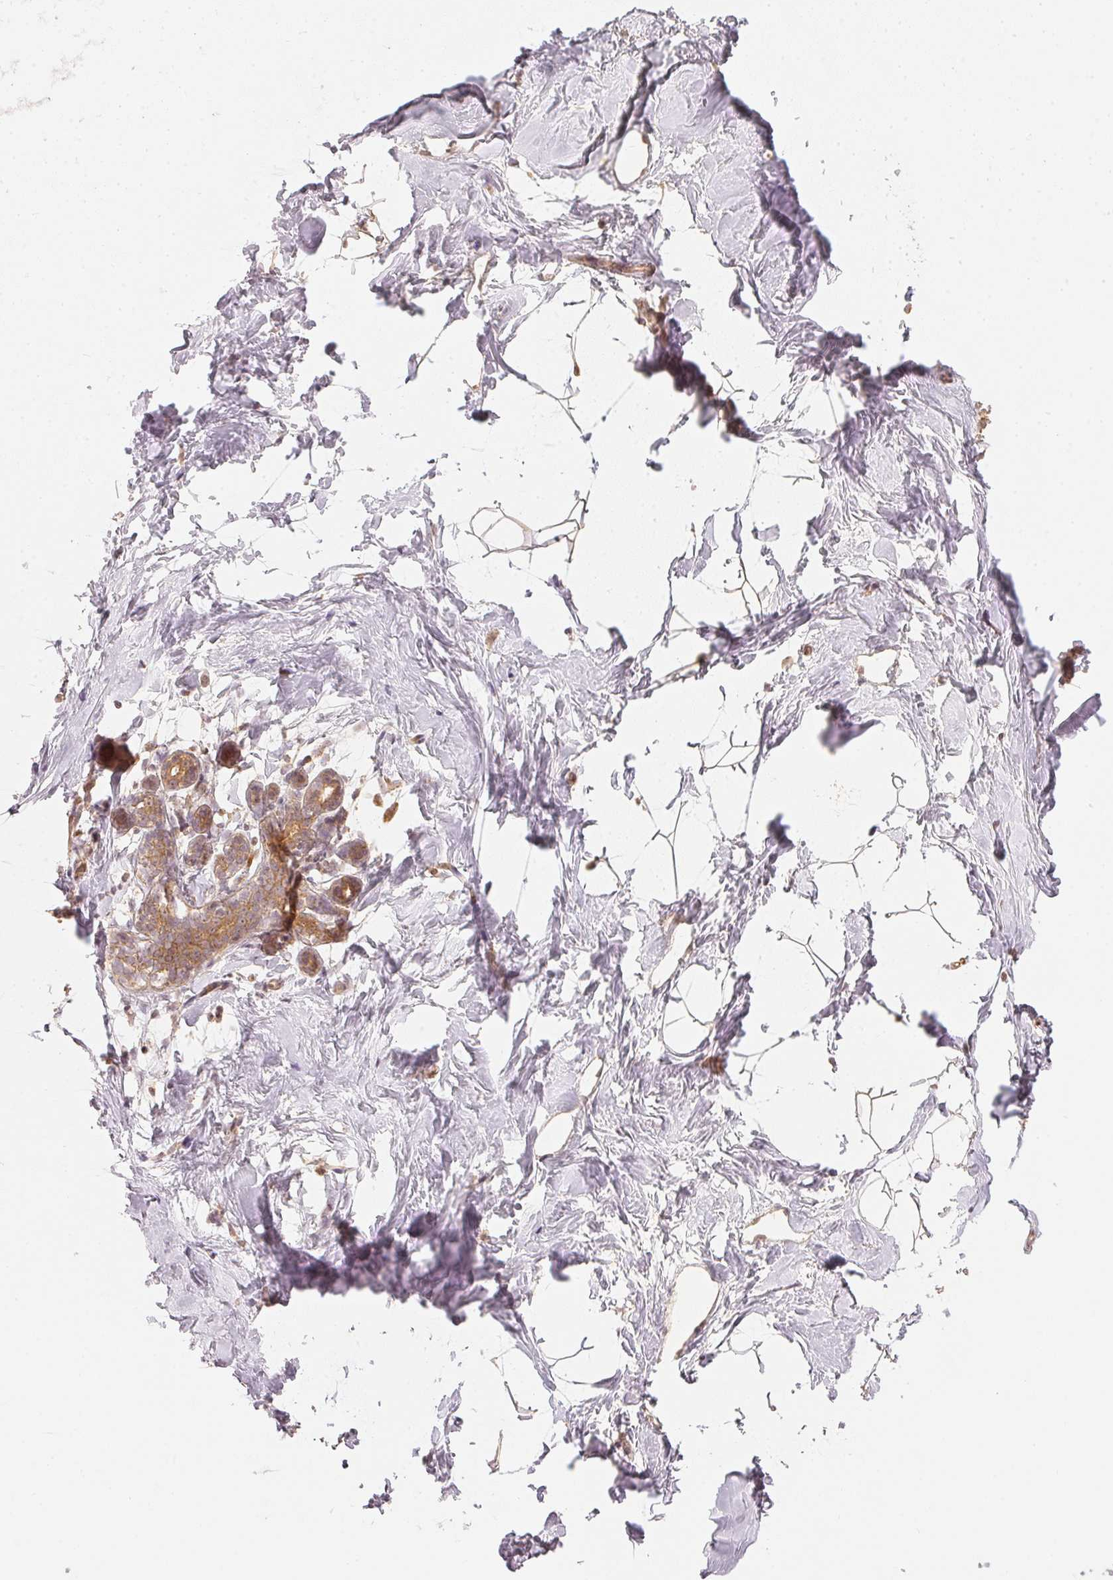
{"staining": {"intensity": "moderate", "quantity": "<25%", "location": "cytoplasmic/membranous,nuclear"}, "tissue": "breast", "cell_type": "Adipocytes", "image_type": "normal", "snomed": [{"axis": "morphology", "description": "Normal tissue, NOS"}, {"axis": "topography", "description": "Breast"}], "caption": "Human breast stained for a protein (brown) exhibits moderate cytoplasmic/membranous,nuclear positive positivity in approximately <25% of adipocytes.", "gene": "WDR54", "patient": {"sex": "female", "age": 32}}